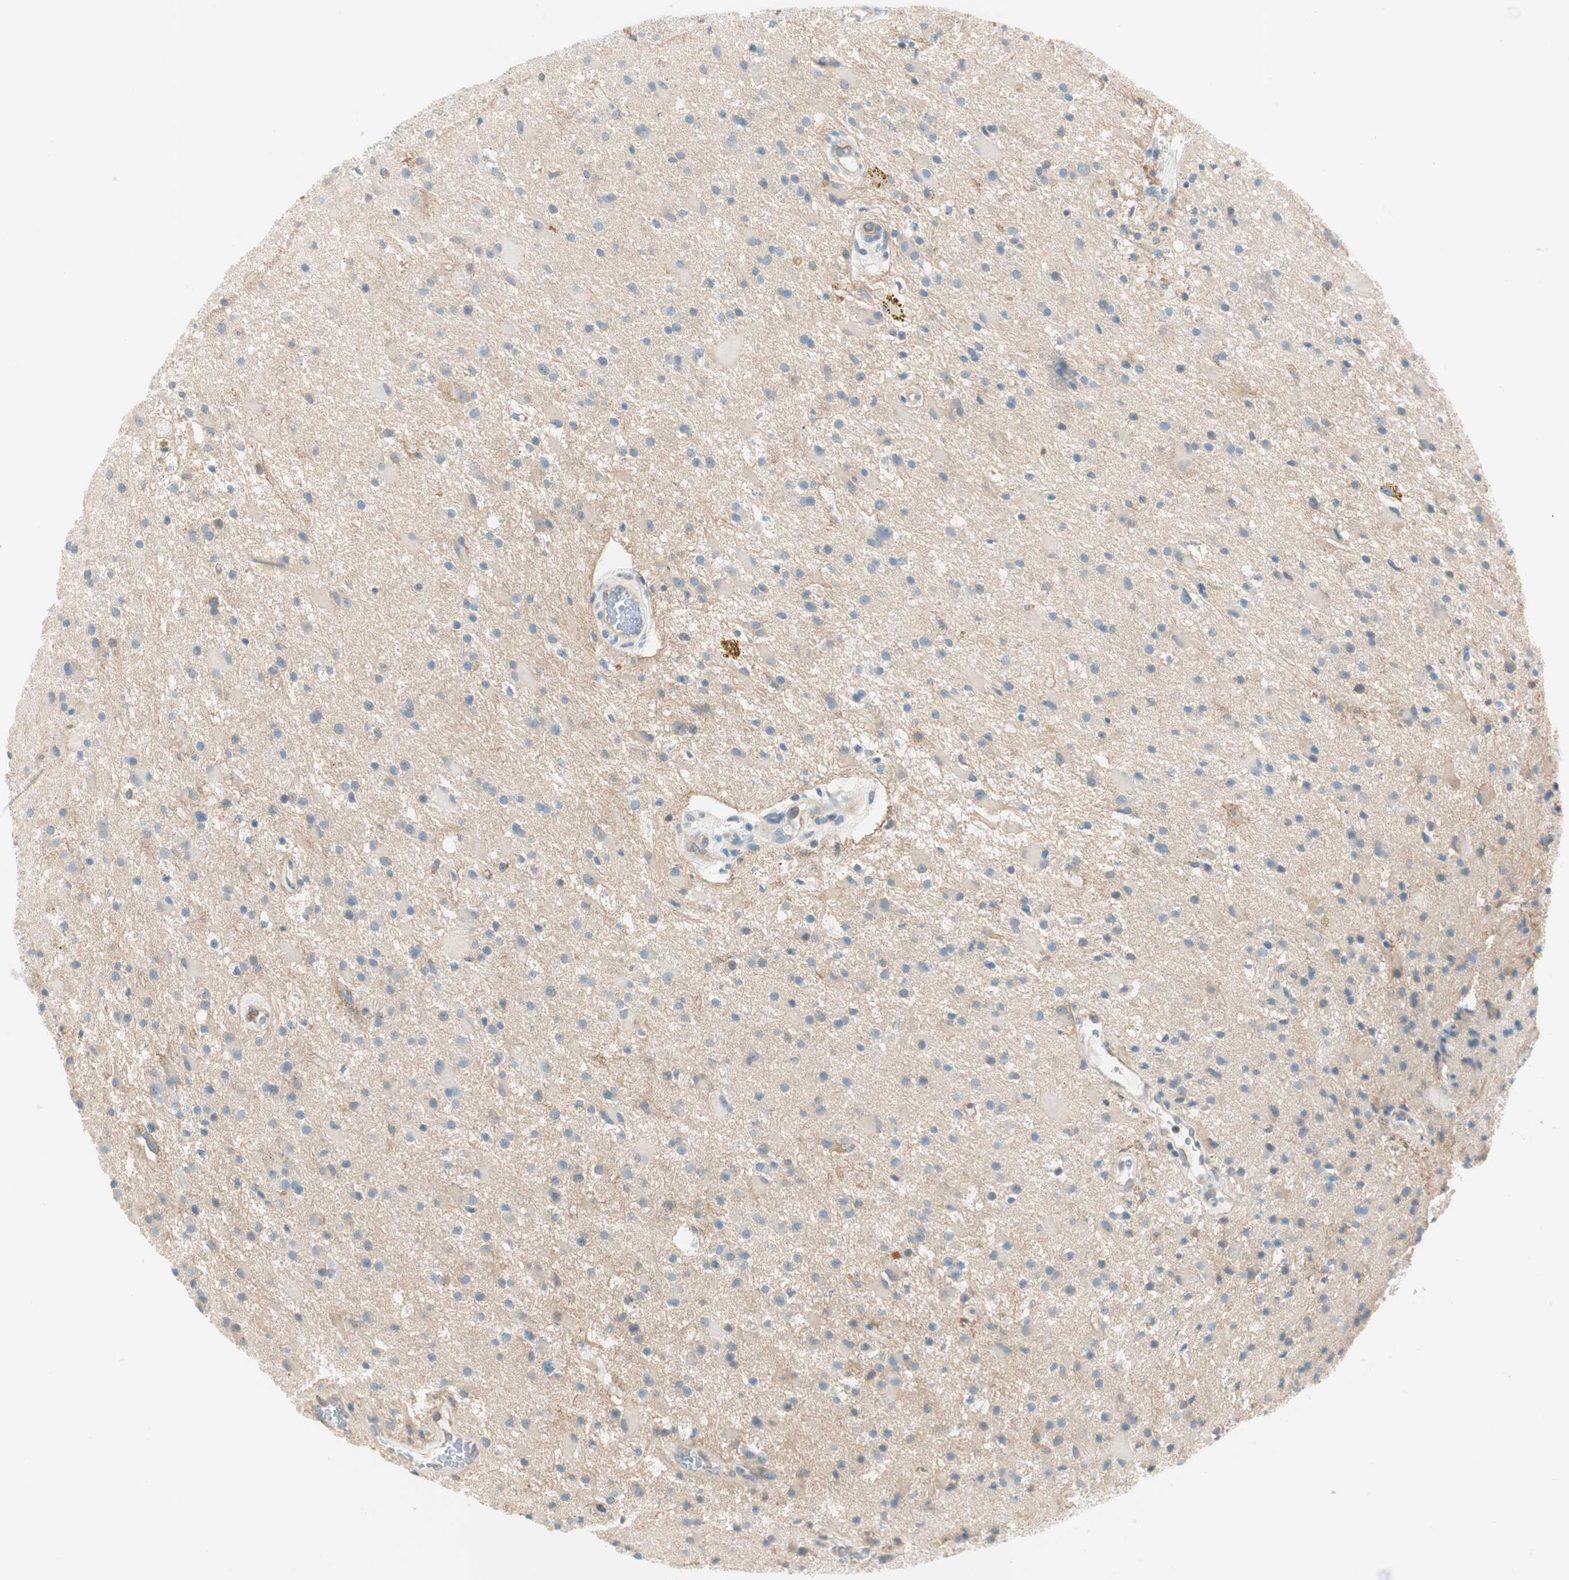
{"staining": {"intensity": "negative", "quantity": "none", "location": "none"}, "tissue": "glioma", "cell_type": "Tumor cells", "image_type": "cancer", "snomed": [{"axis": "morphology", "description": "Glioma, malignant, Low grade"}, {"axis": "topography", "description": "Brain"}], "caption": "The histopathology image exhibits no significant expression in tumor cells of glioma.", "gene": "CDK3", "patient": {"sex": "male", "age": 58}}